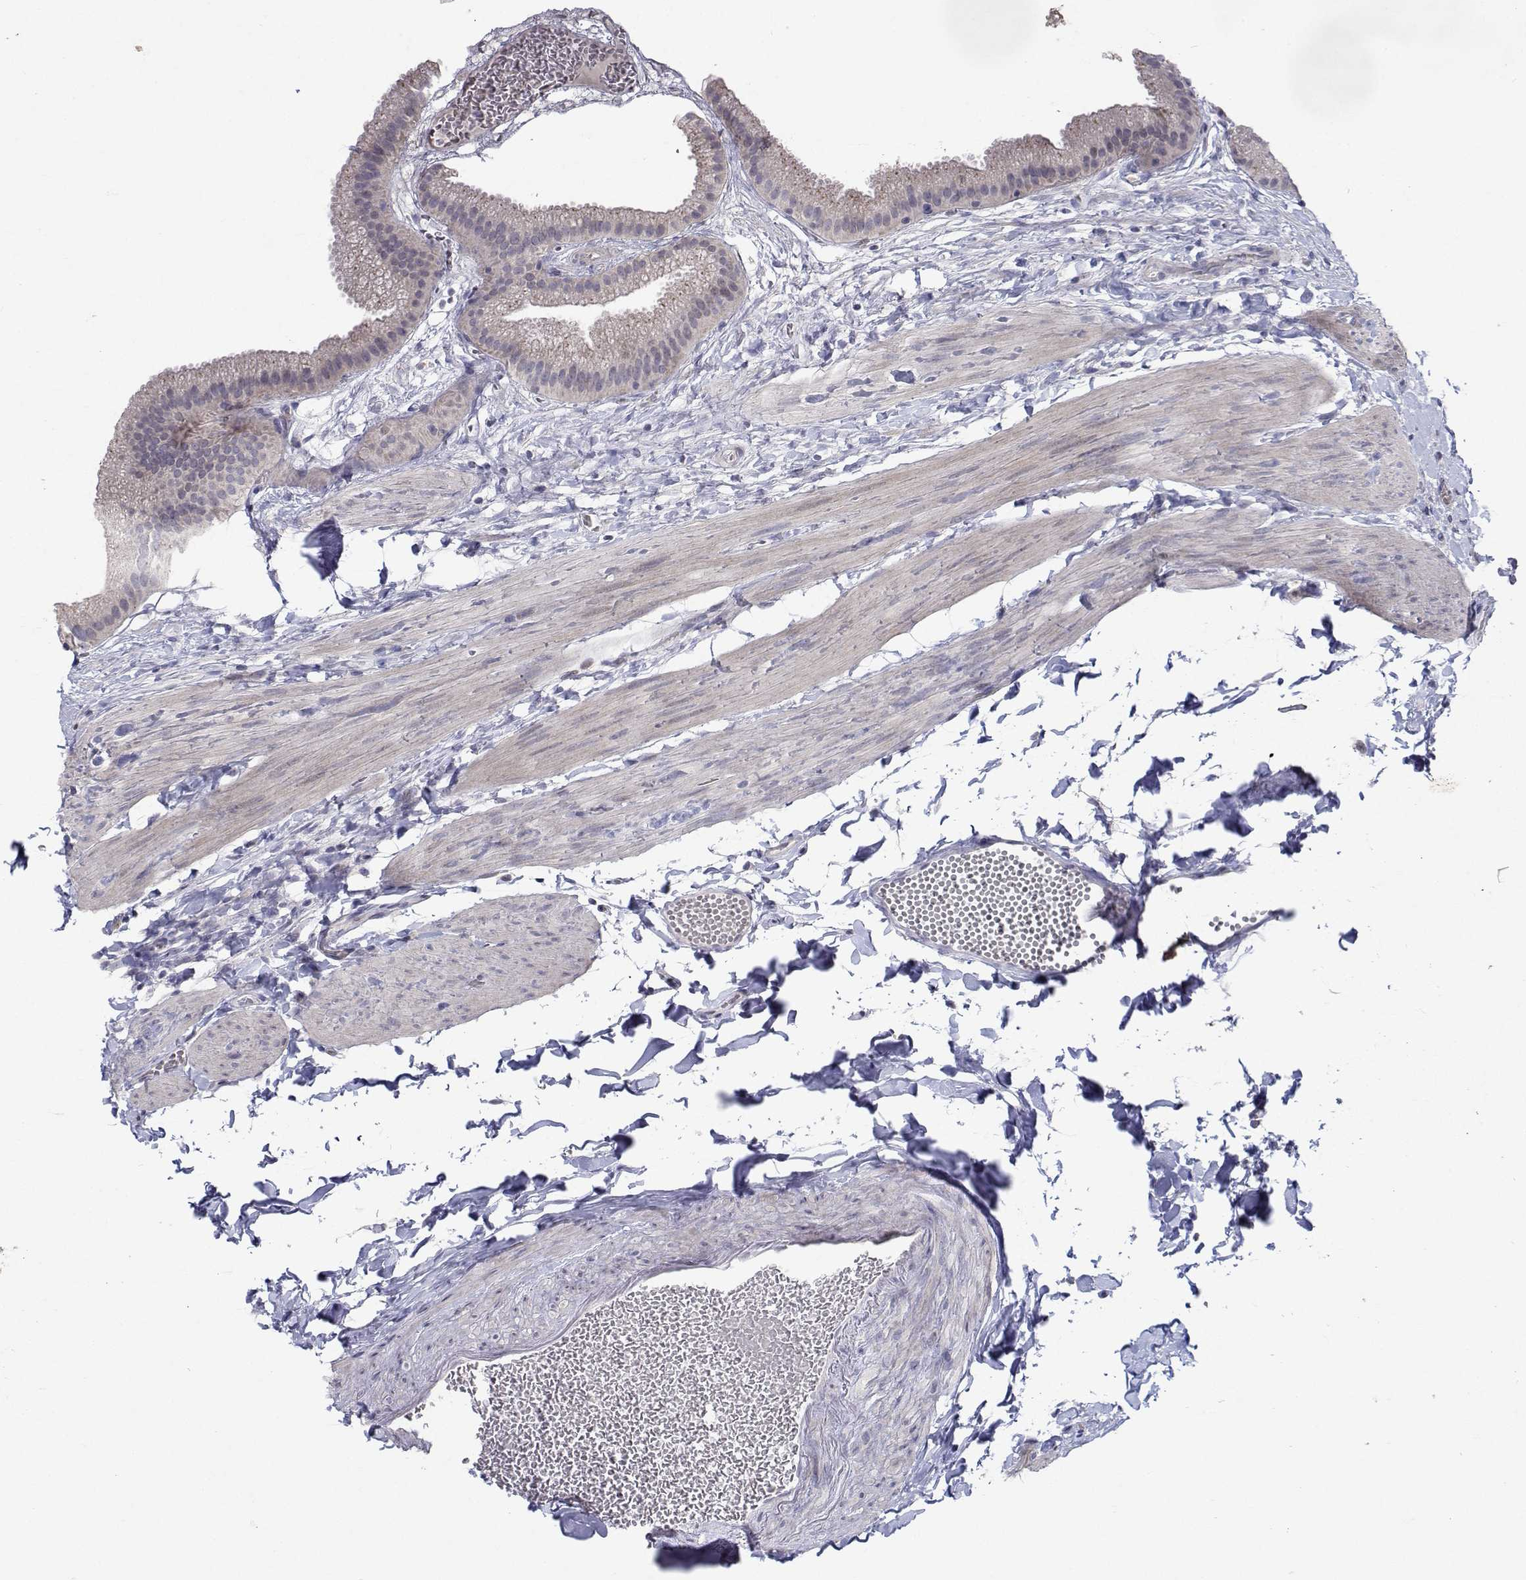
{"staining": {"intensity": "weak", "quantity": "<25%", "location": "nuclear"}, "tissue": "gallbladder", "cell_type": "Glandular cells", "image_type": "normal", "snomed": [{"axis": "morphology", "description": "Normal tissue, NOS"}, {"axis": "topography", "description": "Gallbladder"}], "caption": "IHC photomicrograph of unremarkable gallbladder stained for a protein (brown), which demonstrates no positivity in glandular cells.", "gene": "RBPJL", "patient": {"sex": "female", "age": 63}}